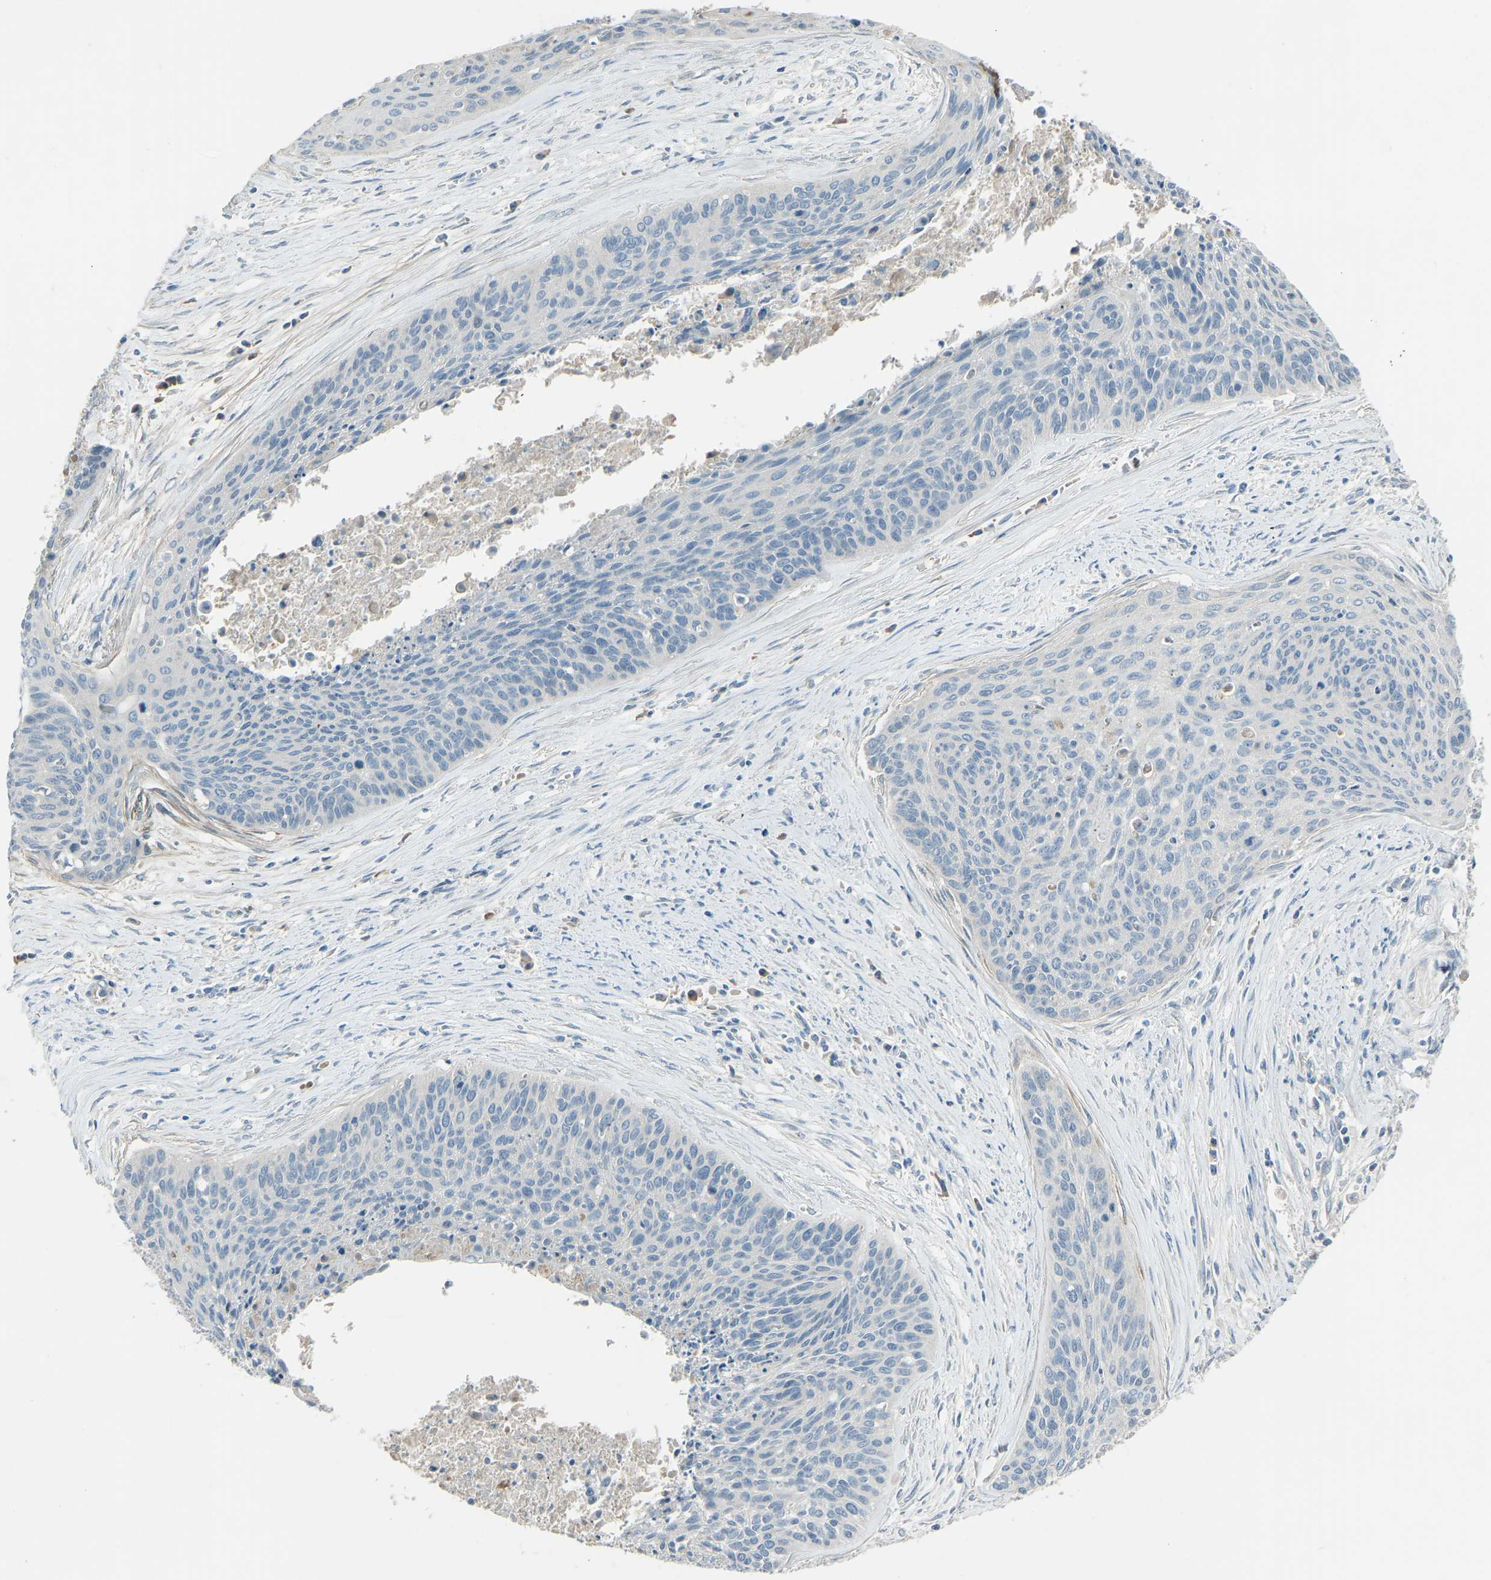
{"staining": {"intensity": "negative", "quantity": "none", "location": "none"}, "tissue": "cervical cancer", "cell_type": "Tumor cells", "image_type": "cancer", "snomed": [{"axis": "morphology", "description": "Squamous cell carcinoma, NOS"}, {"axis": "topography", "description": "Cervix"}], "caption": "Immunohistochemistry histopathology image of neoplastic tissue: cervical squamous cell carcinoma stained with DAB (3,3'-diaminobenzidine) demonstrates no significant protein staining in tumor cells.", "gene": "FBLN2", "patient": {"sex": "female", "age": 55}}